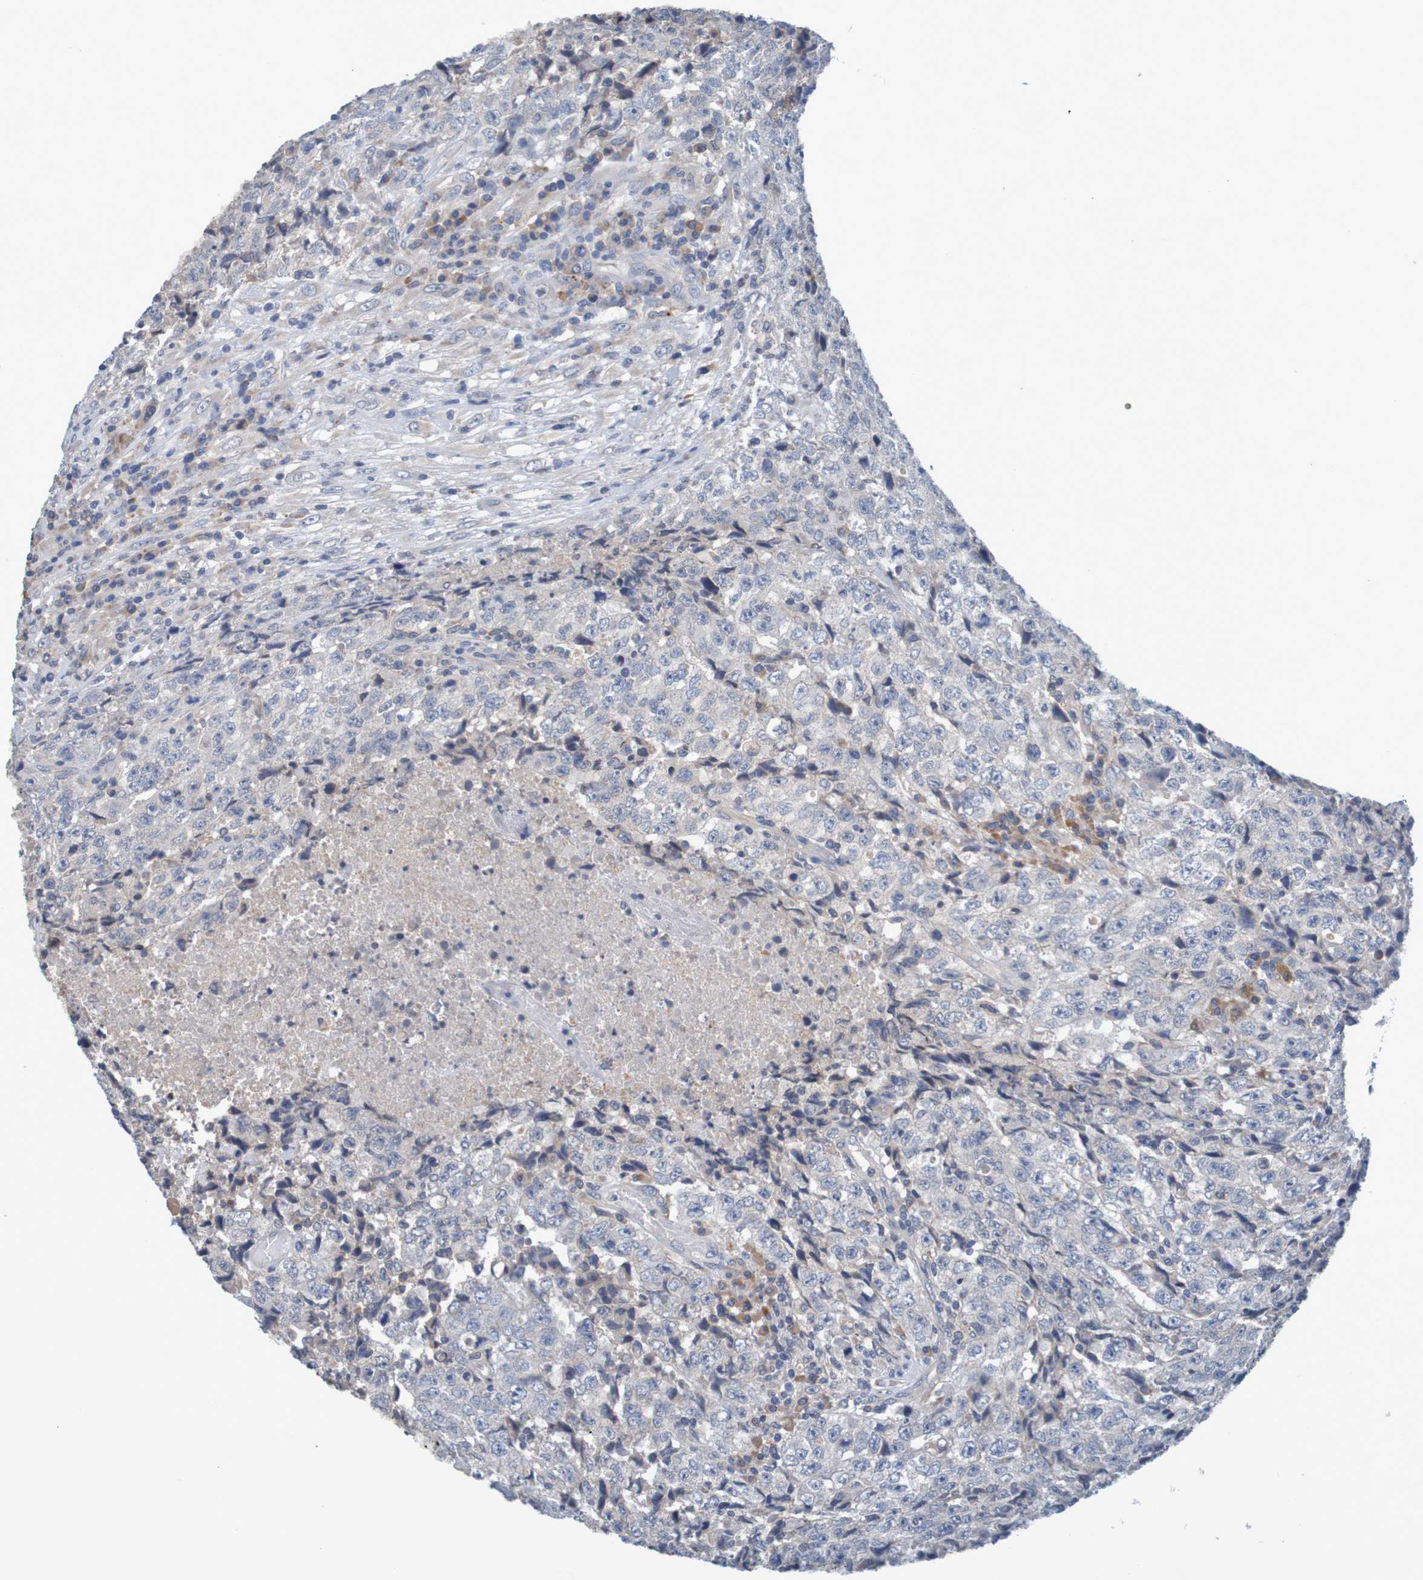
{"staining": {"intensity": "negative", "quantity": "none", "location": "none"}, "tissue": "testis cancer", "cell_type": "Tumor cells", "image_type": "cancer", "snomed": [{"axis": "morphology", "description": "Necrosis, NOS"}, {"axis": "morphology", "description": "Carcinoma, Embryonal, NOS"}, {"axis": "topography", "description": "Testis"}], "caption": "High magnification brightfield microscopy of testis cancer stained with DAB (brown) and counterstained with hematoxylin (blue): tumor cells show no significant expression.", "gene": "LTA", "patient": {"sex": "male", "age": 19}}